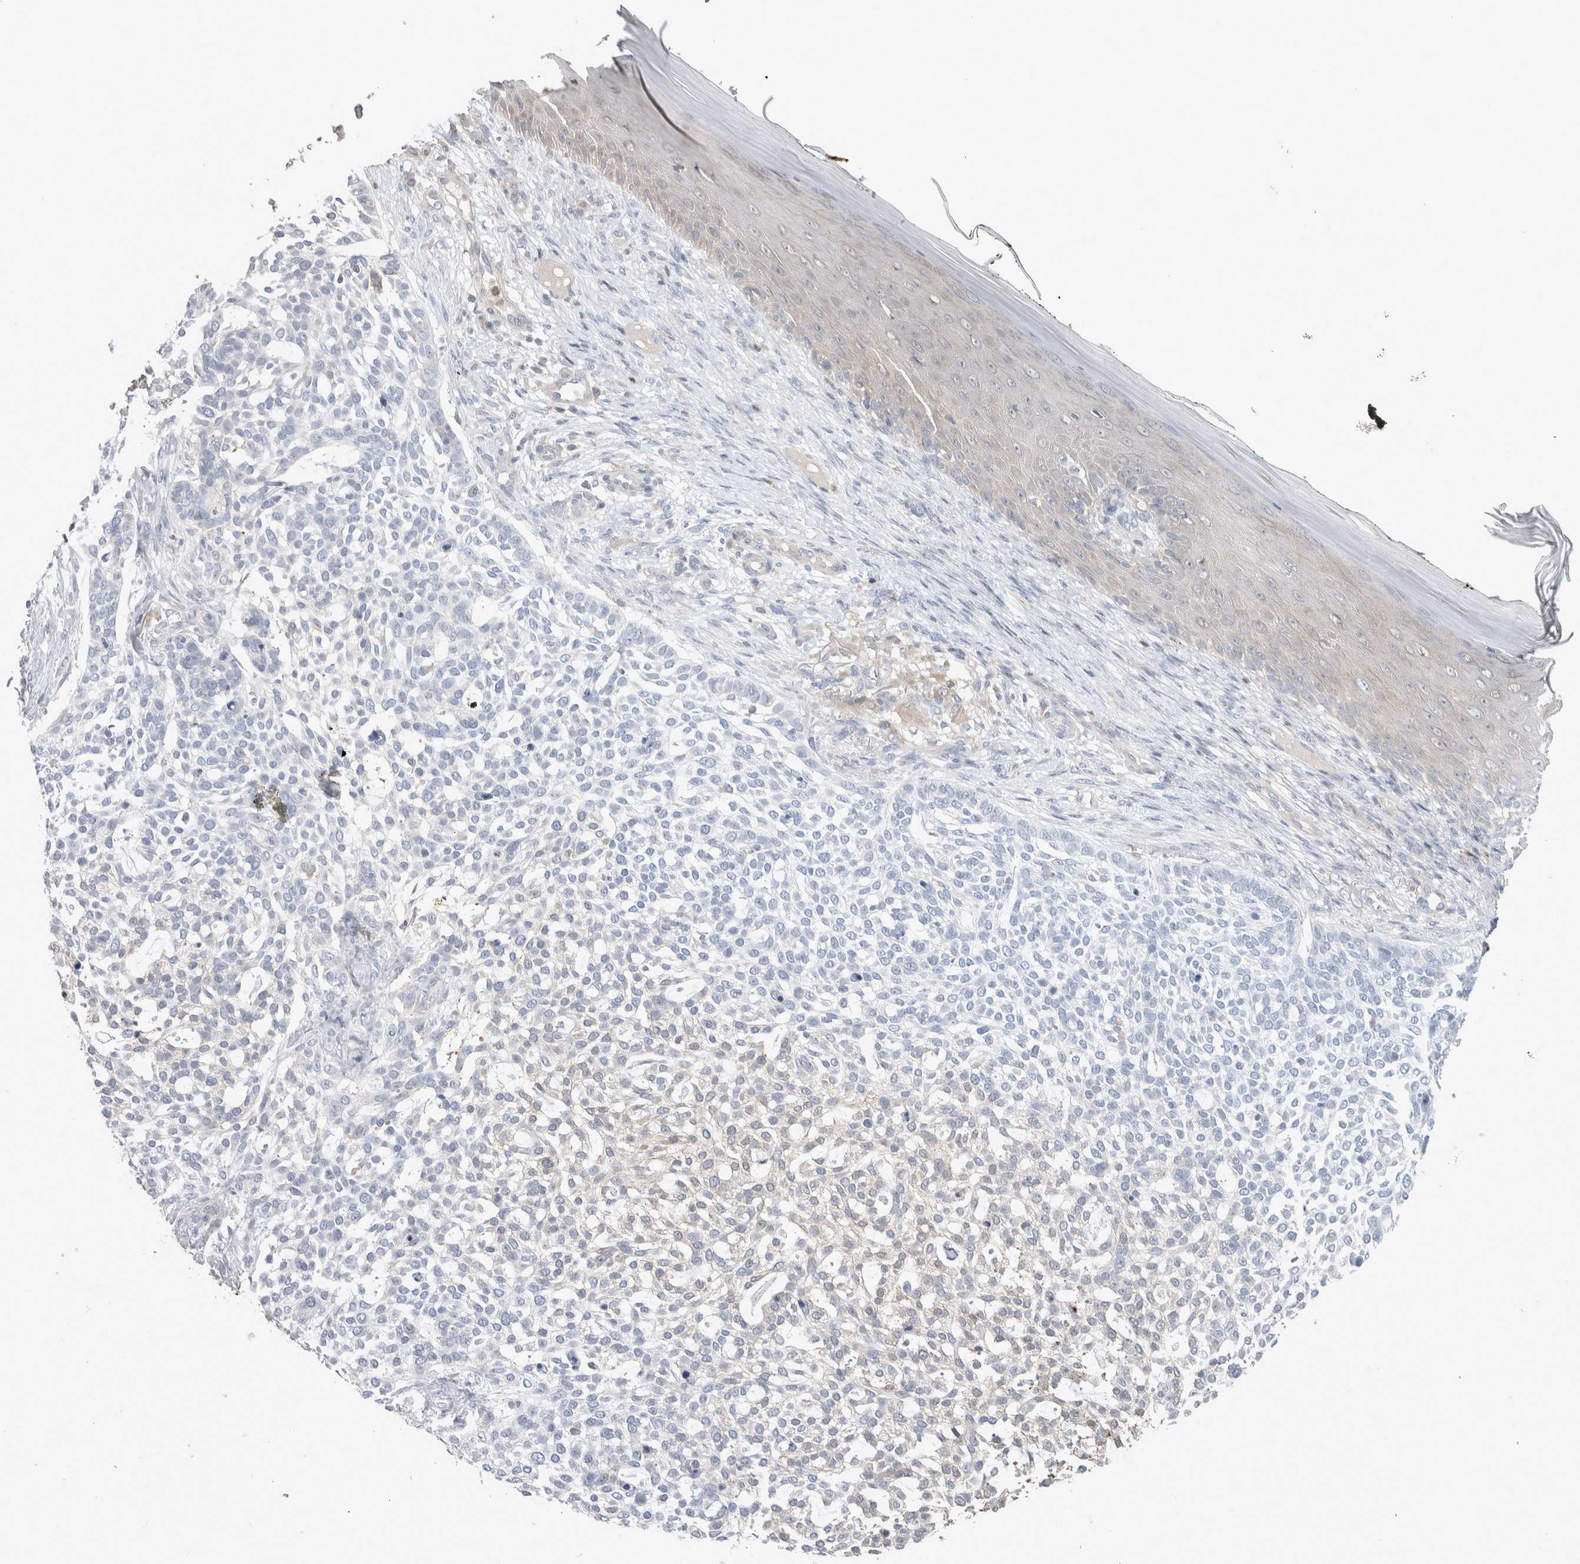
{"staining": {"intensity": "negative", "quantity": "none", "location": "none"}, "tissue": "skin cancer", "cell_type": "Tumor cells", "image_type": "cancer", "snomed": [{"axis": "morphology", "description": "Basal cell carcinoma"}, {"axis": "topography", "description": "Skin"}], "caption": "Tumor cells are negative for protein expression in human skin basal cell carcinoma. Brightfield microscopy of IHC stained with DAB (brown) and hematoxylin (blue), captured at high magnification.", "gene": "HTATIP2", "patient": {"sex": "female", "age": 64}}